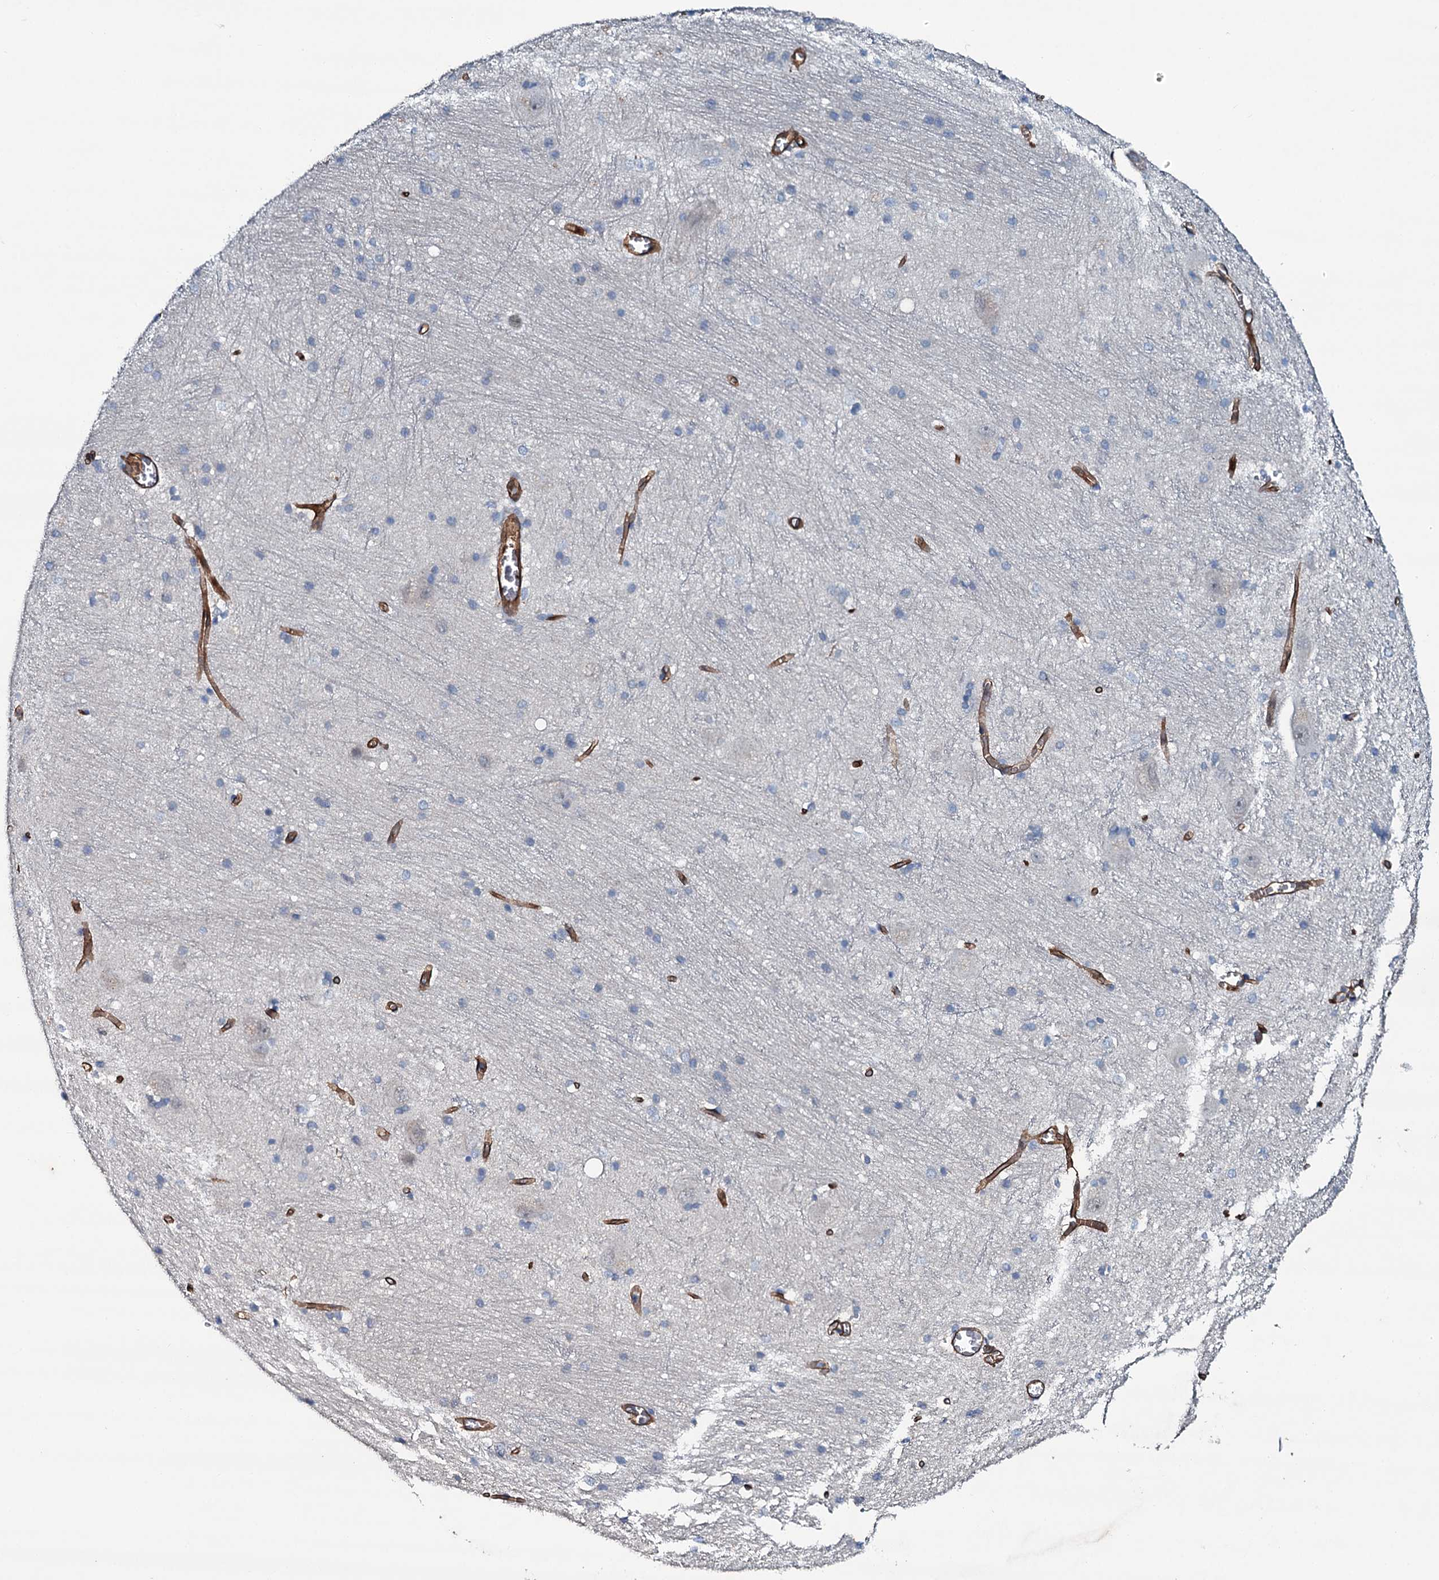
{"staining": {"intensity": "negative", "quantity": "none", "location": "none"}, "tissue": "caudate", "cell_type": "Glial cells", "image_type": "normal", "snomed": [{"axis": "morphology", "description": "Normal tissue, NOS"}, {"axis": "topography", "description": "Lateral ventricle wall"}], "caption": "Glial cells are negative for brown protein staining in unremarkable caudate. The staining is performed using DAB (3,3'-diaminobenzidine) brown chromogen with nuclei counter-stained in using hematoxylin.", "gene": "CLEC14A", "patient": {"sex": "male", "age": 37}}